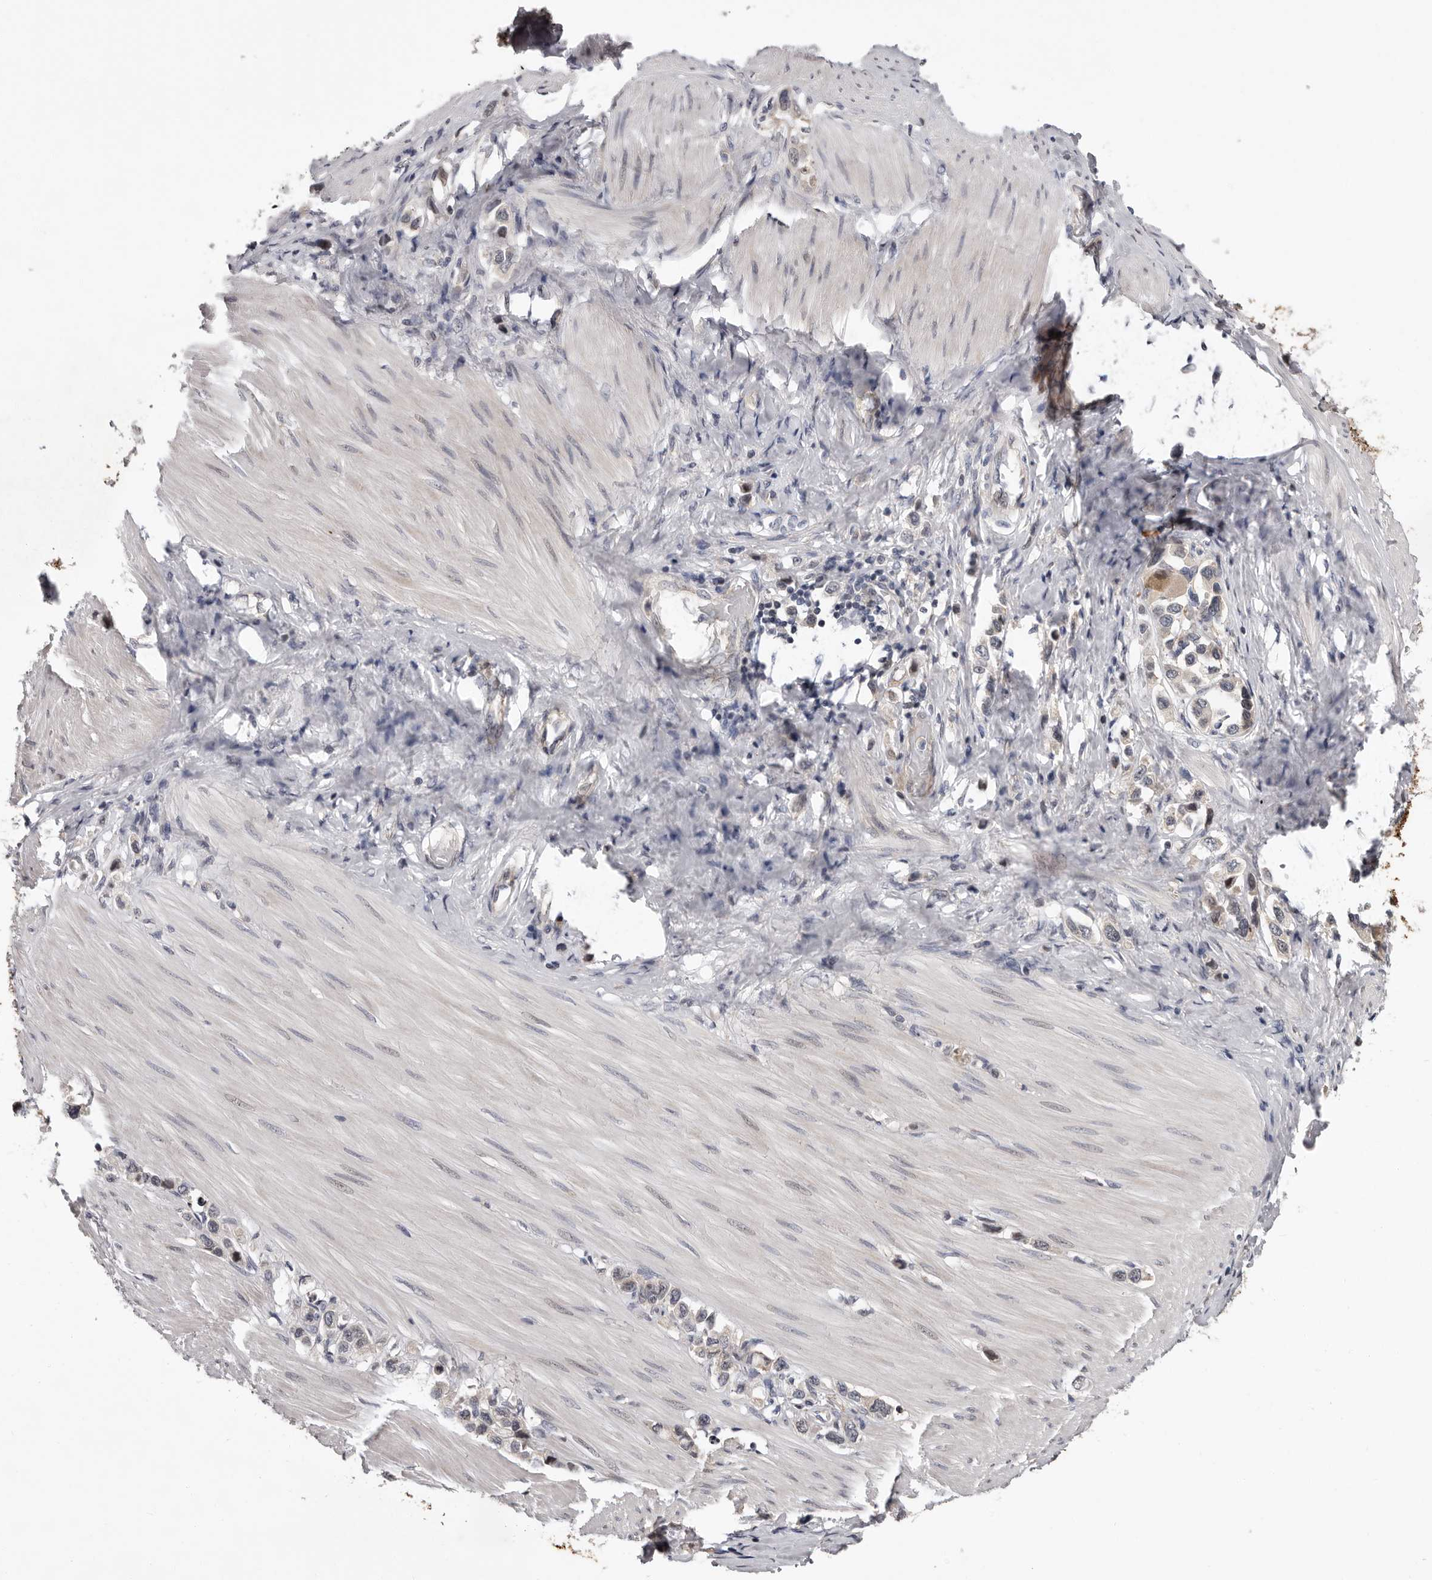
{"staining": {"intensity": "weak", "quantity": "<25%", "location": "cytoplasmic/membranous"}, "tissue": "stomach cancer", "cell_type": "Tumor cells", "image_type": "cancer", "snomed": [{"axis": "morphology", "description": "Adenocarcinoma, NOS"}, {"axis": "topography", "description": "Stomach"}], "caption": "High power microscopy histopathology image of an IHC image of stomach adenocarcinoma, revealing no significant expression in tumor cells. (IHC, brightfield microscopy, high magnification).", "gene": "MED8", "patient": {"sex": "female", "age": 65}}